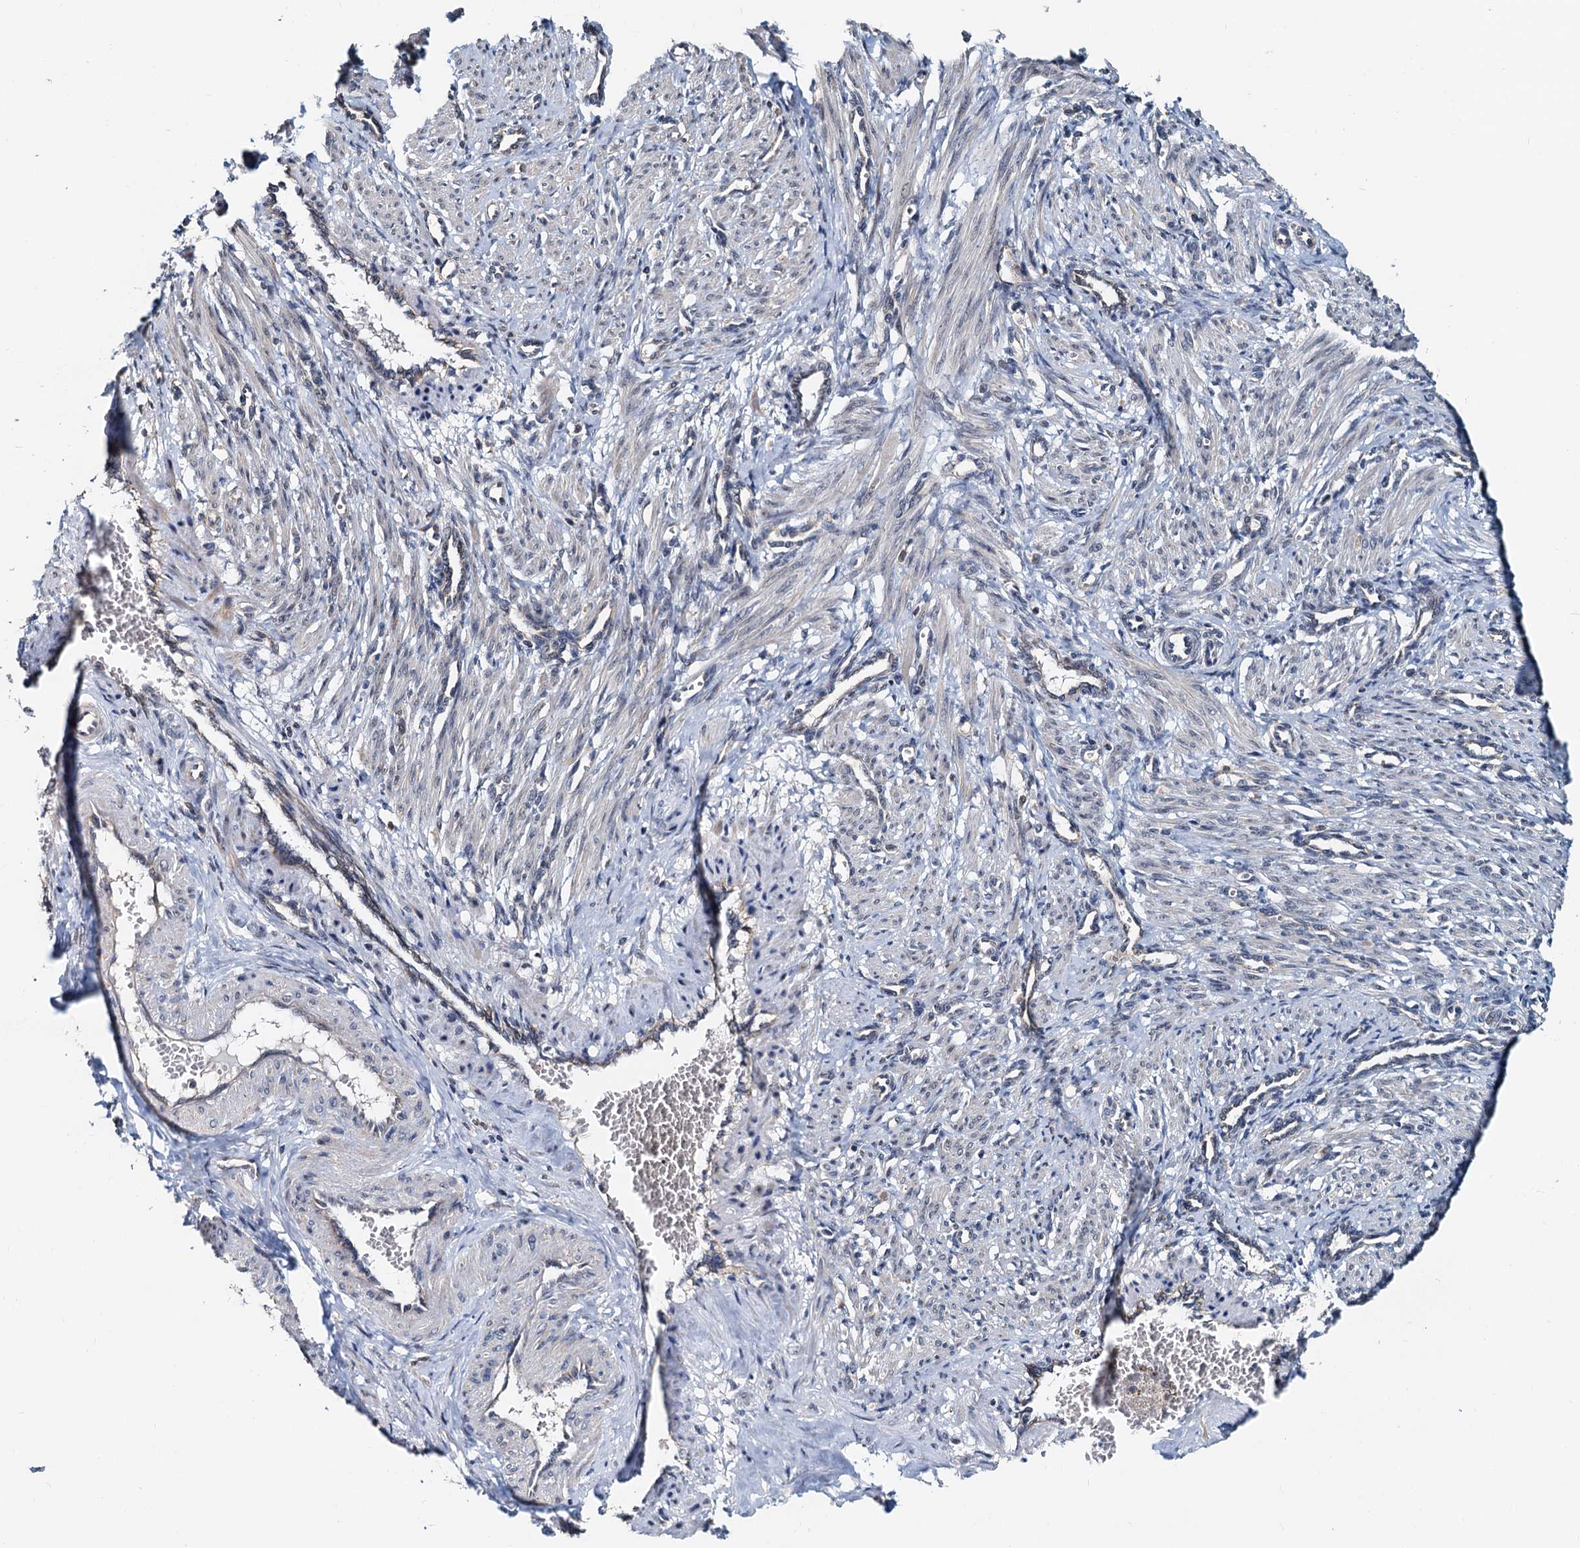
{"staining": {"intensity": "weak", "quantity": "25%-75%", "location": "cytoplasmic/membranous,nuclear"}, "tissue": "smooth muscle", "cell_type": "Smooth muscle cells", "image_type": "normal", "snomed": [{"axis": "morphology", "description": "Normal tissue, NOS"}, {"axis": "topography", "description": "Endometrium"}], "caption": "Immunohistochemistry (IHC) micrograph of benign smooth muscle: smooth muscle stained using immunohistochemistry reveals low levels of weak protein expression localized specifically in the cytoplasmic/membranous,nuclear of smooth muscle cells, appearing as a cytoplasmic/membranous,nuclear brown color.", "gene": "MCMBP", "patient": {"sex": "female", "age": 33}}